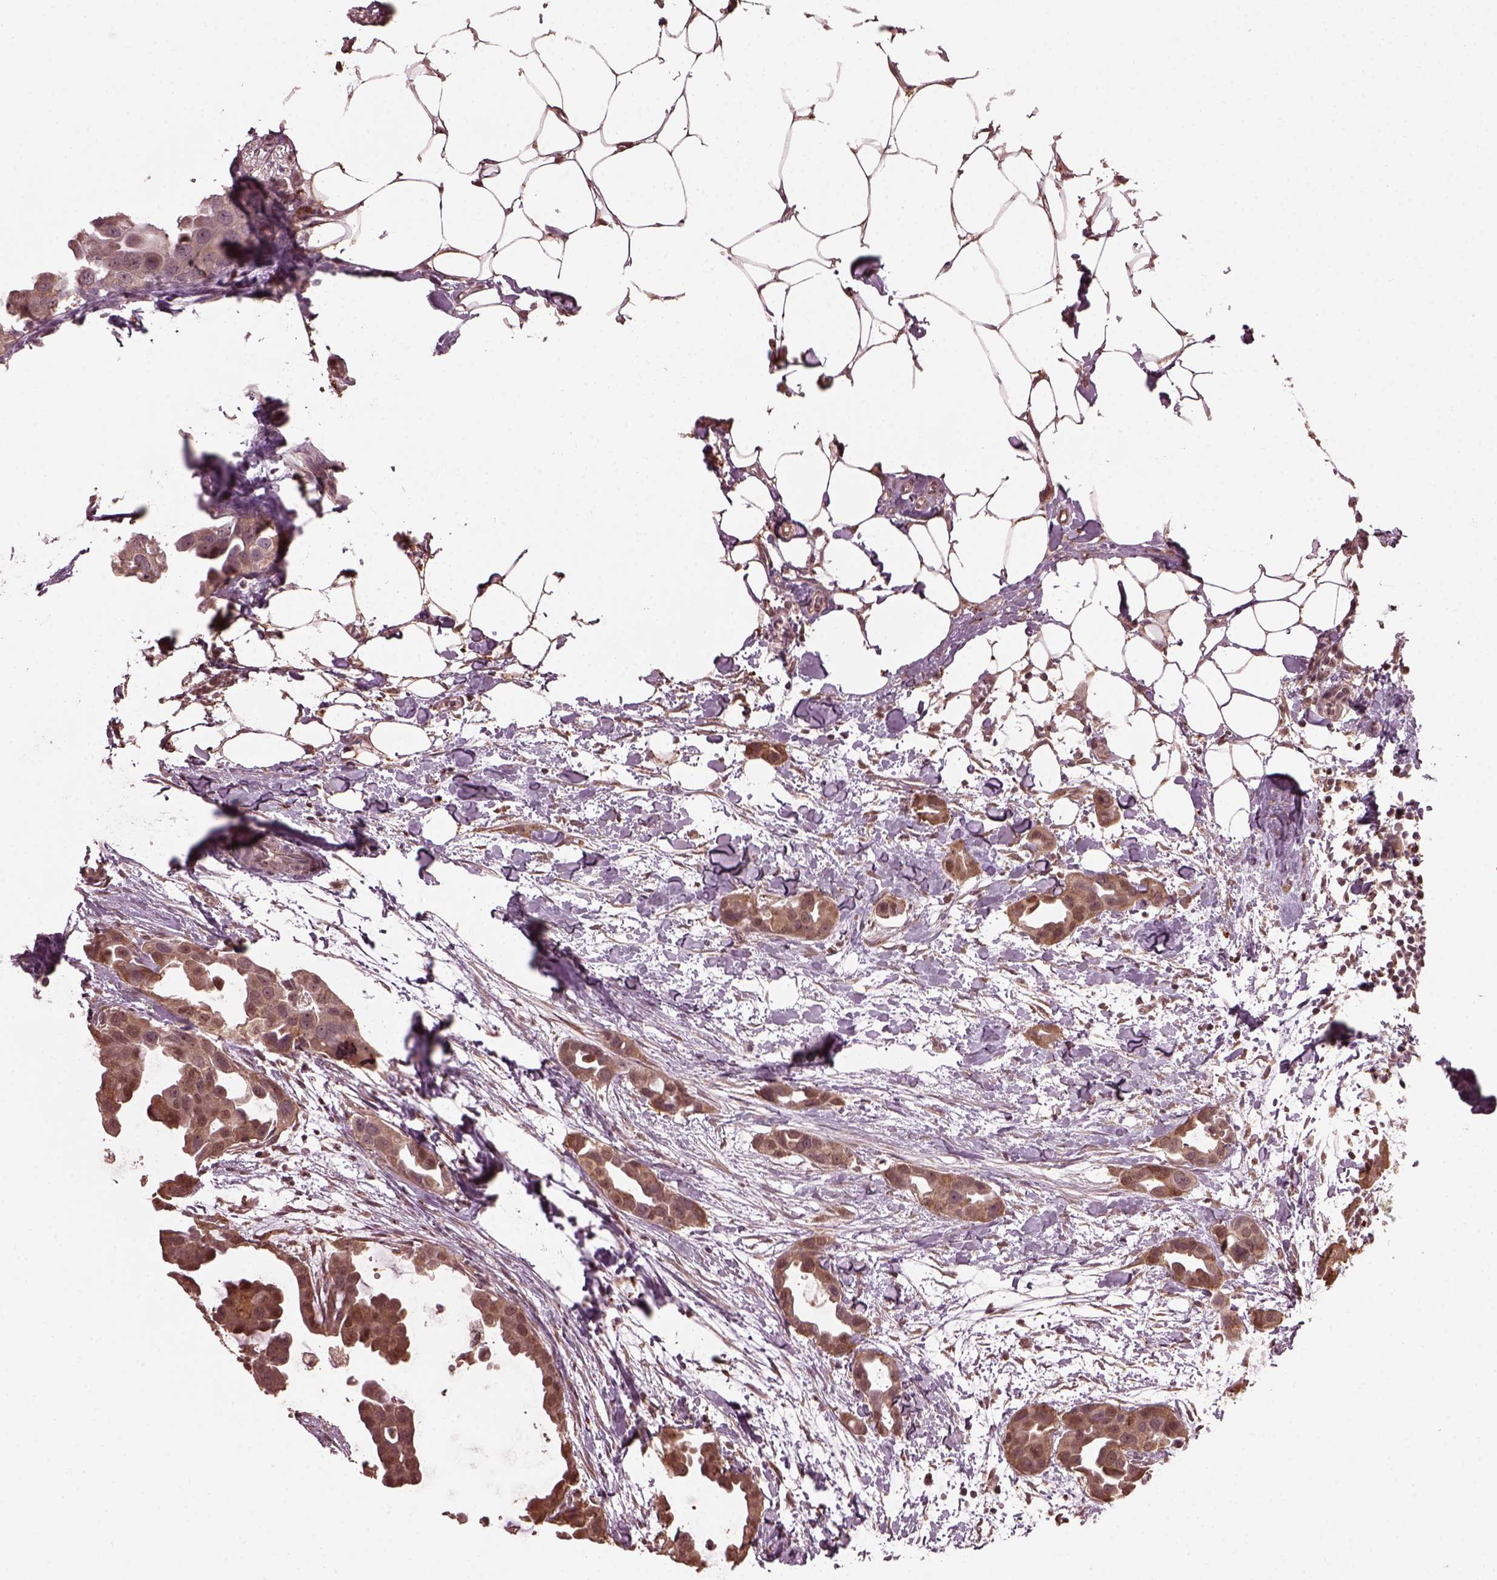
{"staining": {"intensity": "moderate", "quantity": ">75%", "location": "cytoplasmic/membranous"}, "tissue": "breast cancer", "cell_type": "Tumor cells", "image_type": "cancer", "snomed": [{"axis": "morphology", "description": "Duct carcinoma"}, {"axis": "topography", "description": "Breast"}], "caption": "DAB (3,3'-diaminobenzidine) immunohistochemical staining of human breast invasive ductal carcinoma displays moderate cytoplasmic/membranous protein positivity in approximately >75% of tumor cells.", "gene": "RUFY3", "patient": {"sex": "female", "age": 38}}